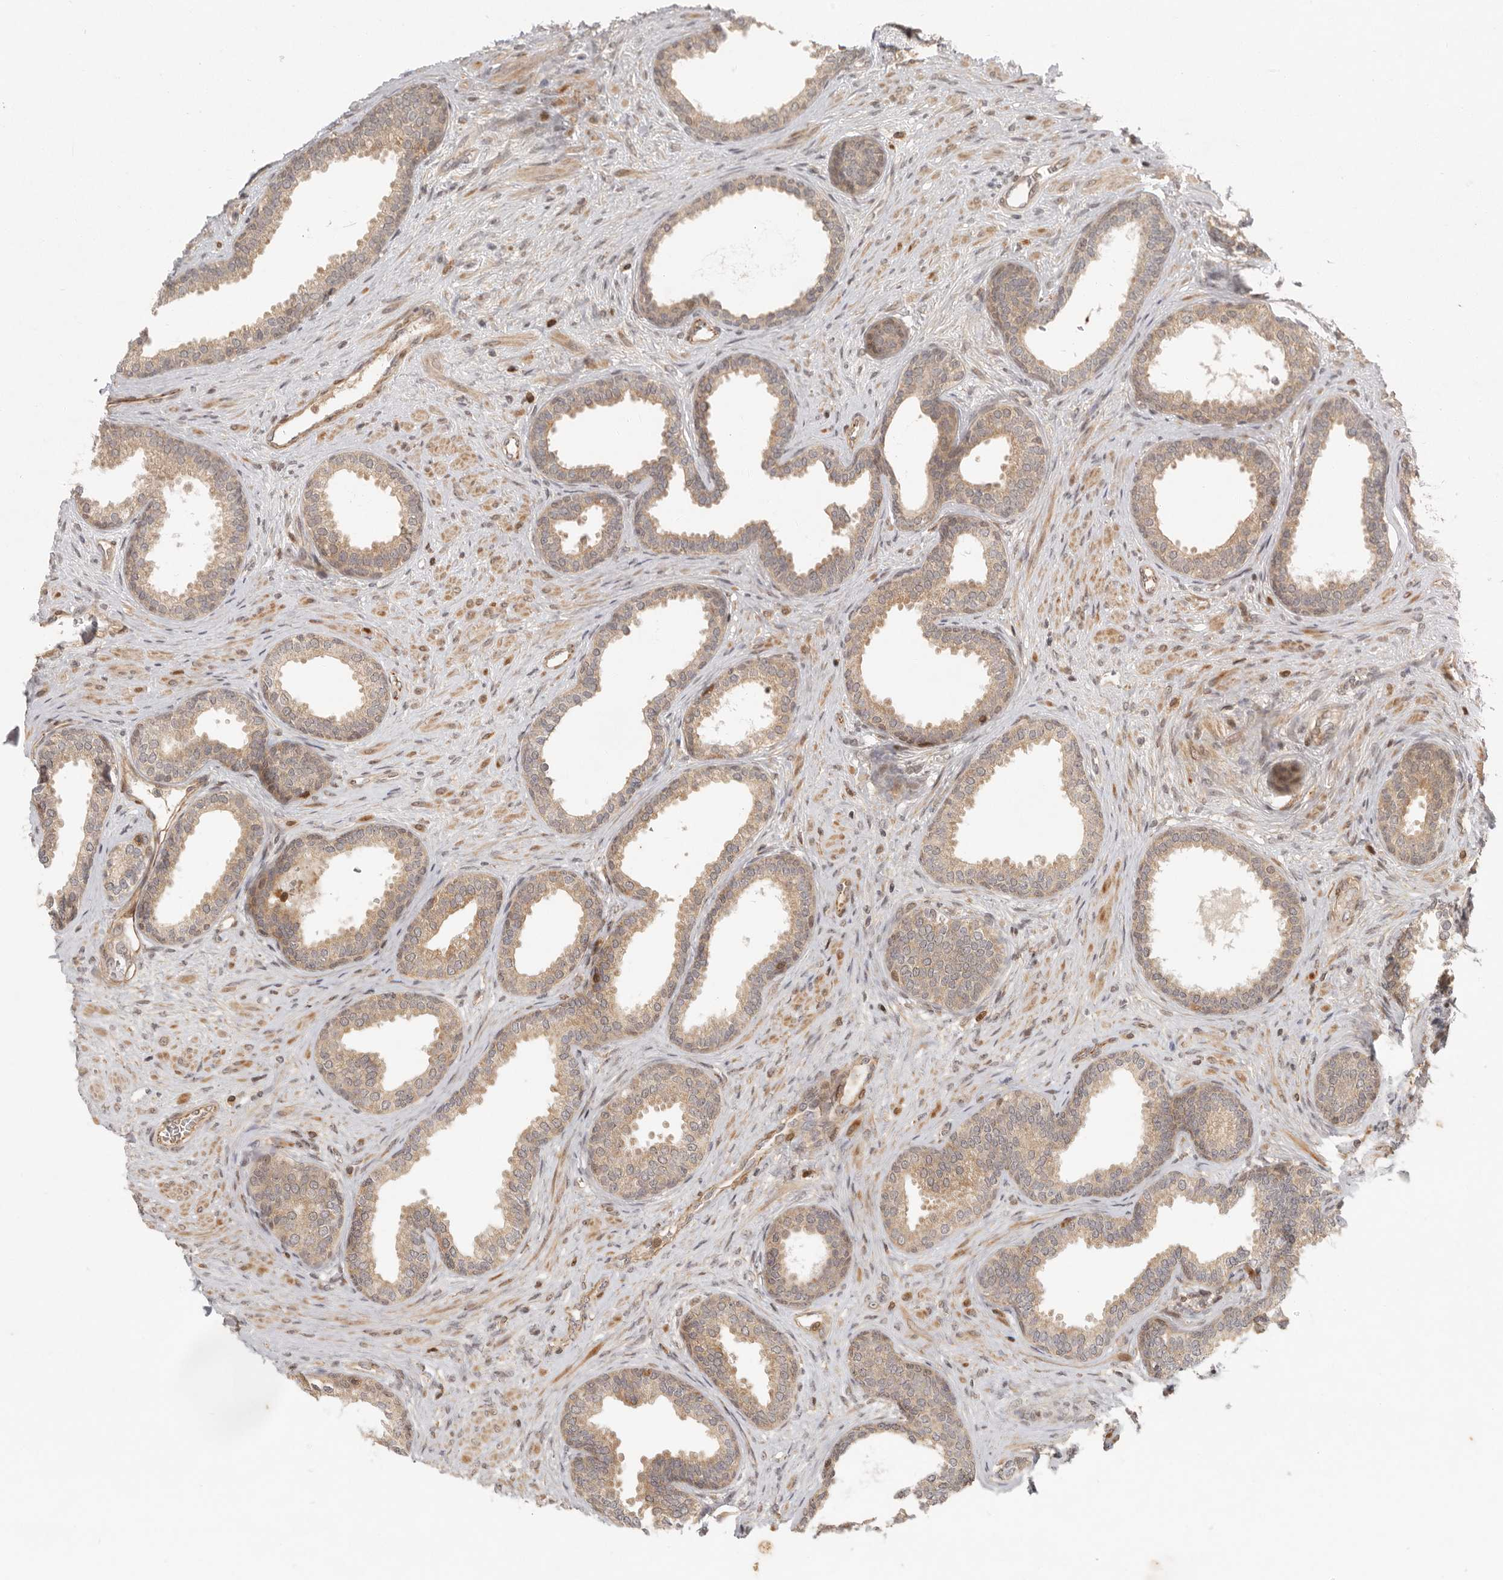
{"staining": {"intensity": "moderate", "quantity": ">75%", "location": "cytoplasmic/membranous"}, "tissue": "prostate", "cell_type": "Glandular cells", "image_type": "normal", "snomed": [{"axis": "morphology", "description": "Normal tissue, NOS"}, {"axis": "topography", "description": "Prostate"}], "caption": "This micrograph displays normal prostate stained with immunohistochemistry (IHC) to label a protein in brown. The cytoplasmic/membranous of glandular cells show moderate positivity for the protein. Nuclei are counter-stained blue.", "gene": "AHDC1", "patient": {"sex": "male", "age": 76}}